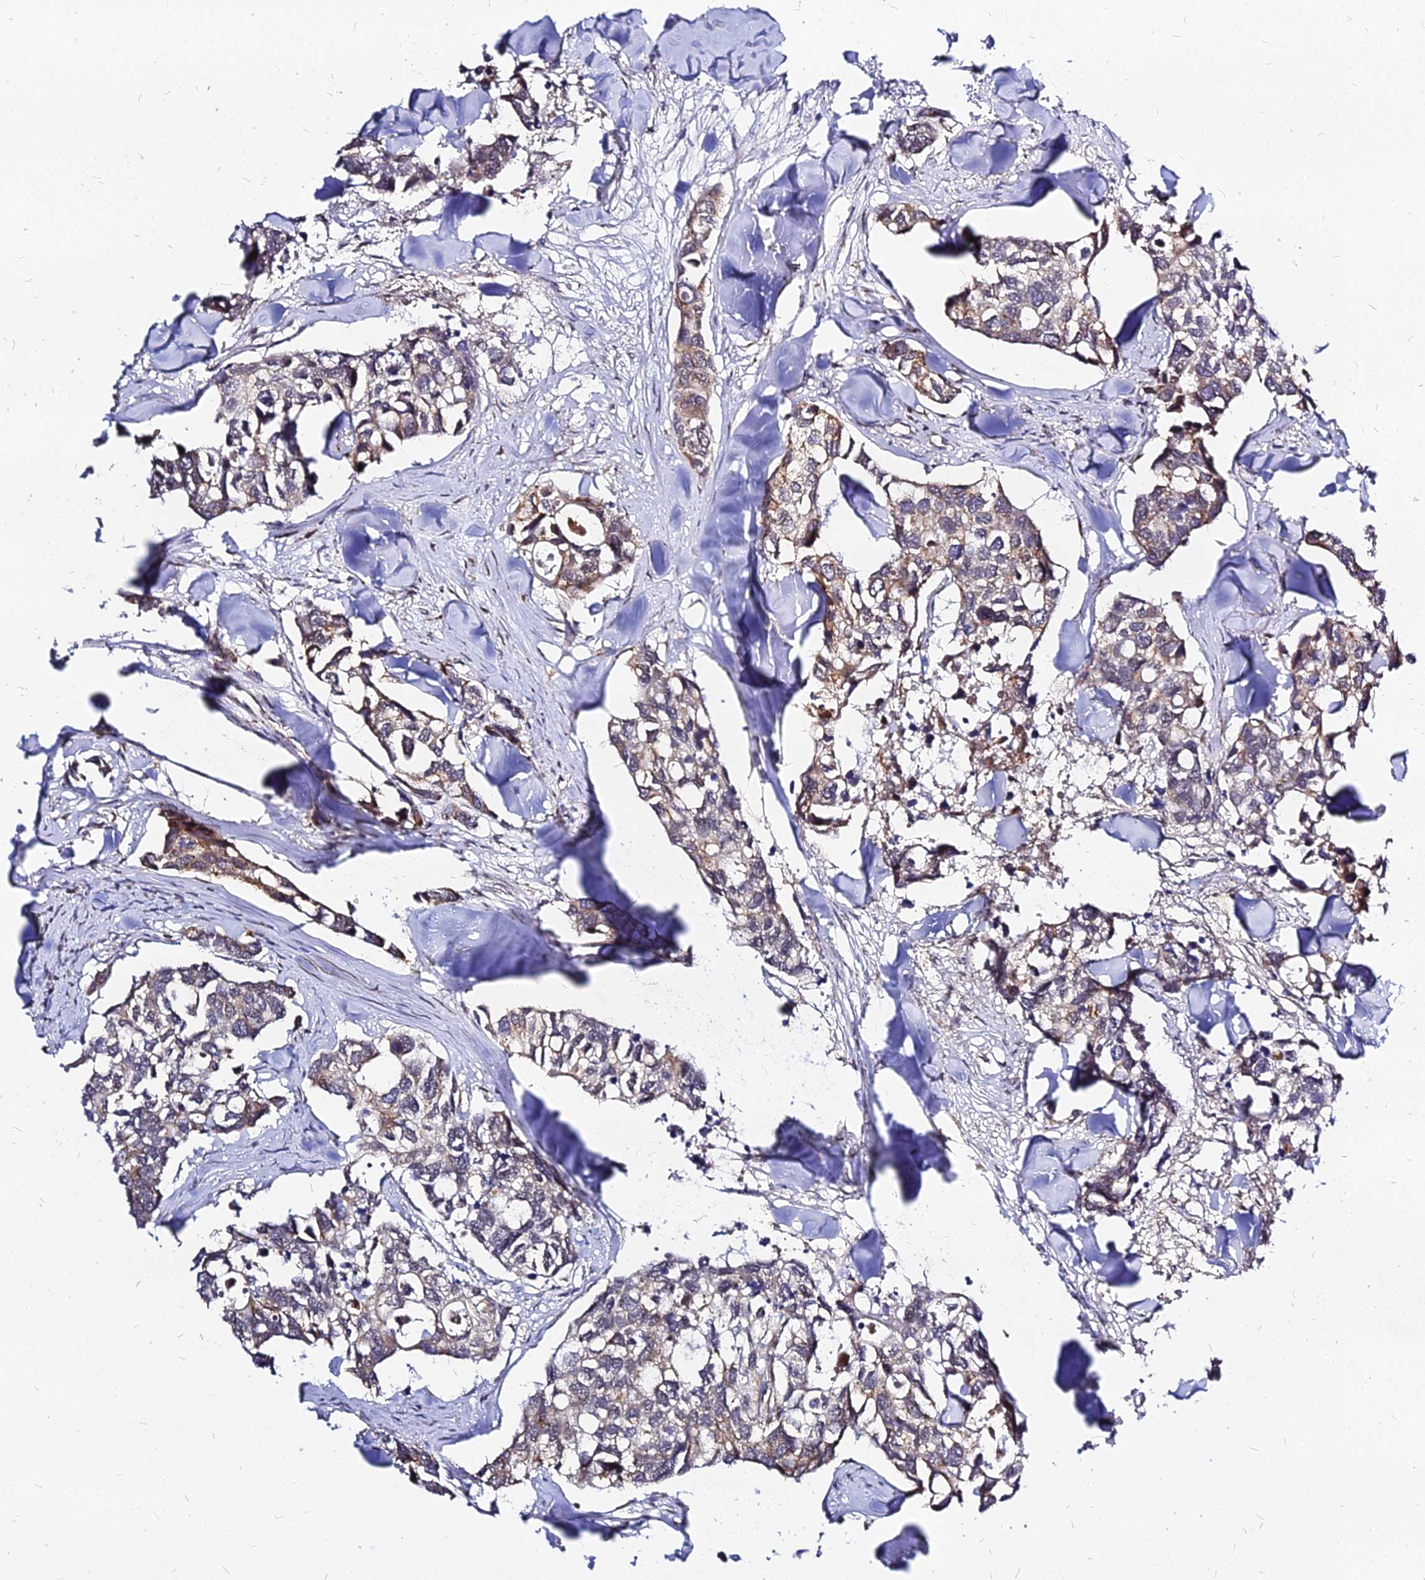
{"staining": {"intensity": "weak", "quantity": "25%-75%", "location": "cytoplasmic/membranous"}, "tissue": "breast cancer", "cell_type": "Tumor cells", "image_type": "cancer", "snomed": [{"axis": "morphology", "description": "Duct carcinoma"}, {"axis": "topography", "description": "Breast"}], "caption": "Immunohistochemical staining of human breast cancer exhibits low levels of weak cytoplasmic/membranous positivity in about 25%-75% of tumor cells. Nuclei are stained in blue.", "gene": "RNF121", "patient": {"sex": "female", "age": 83}}